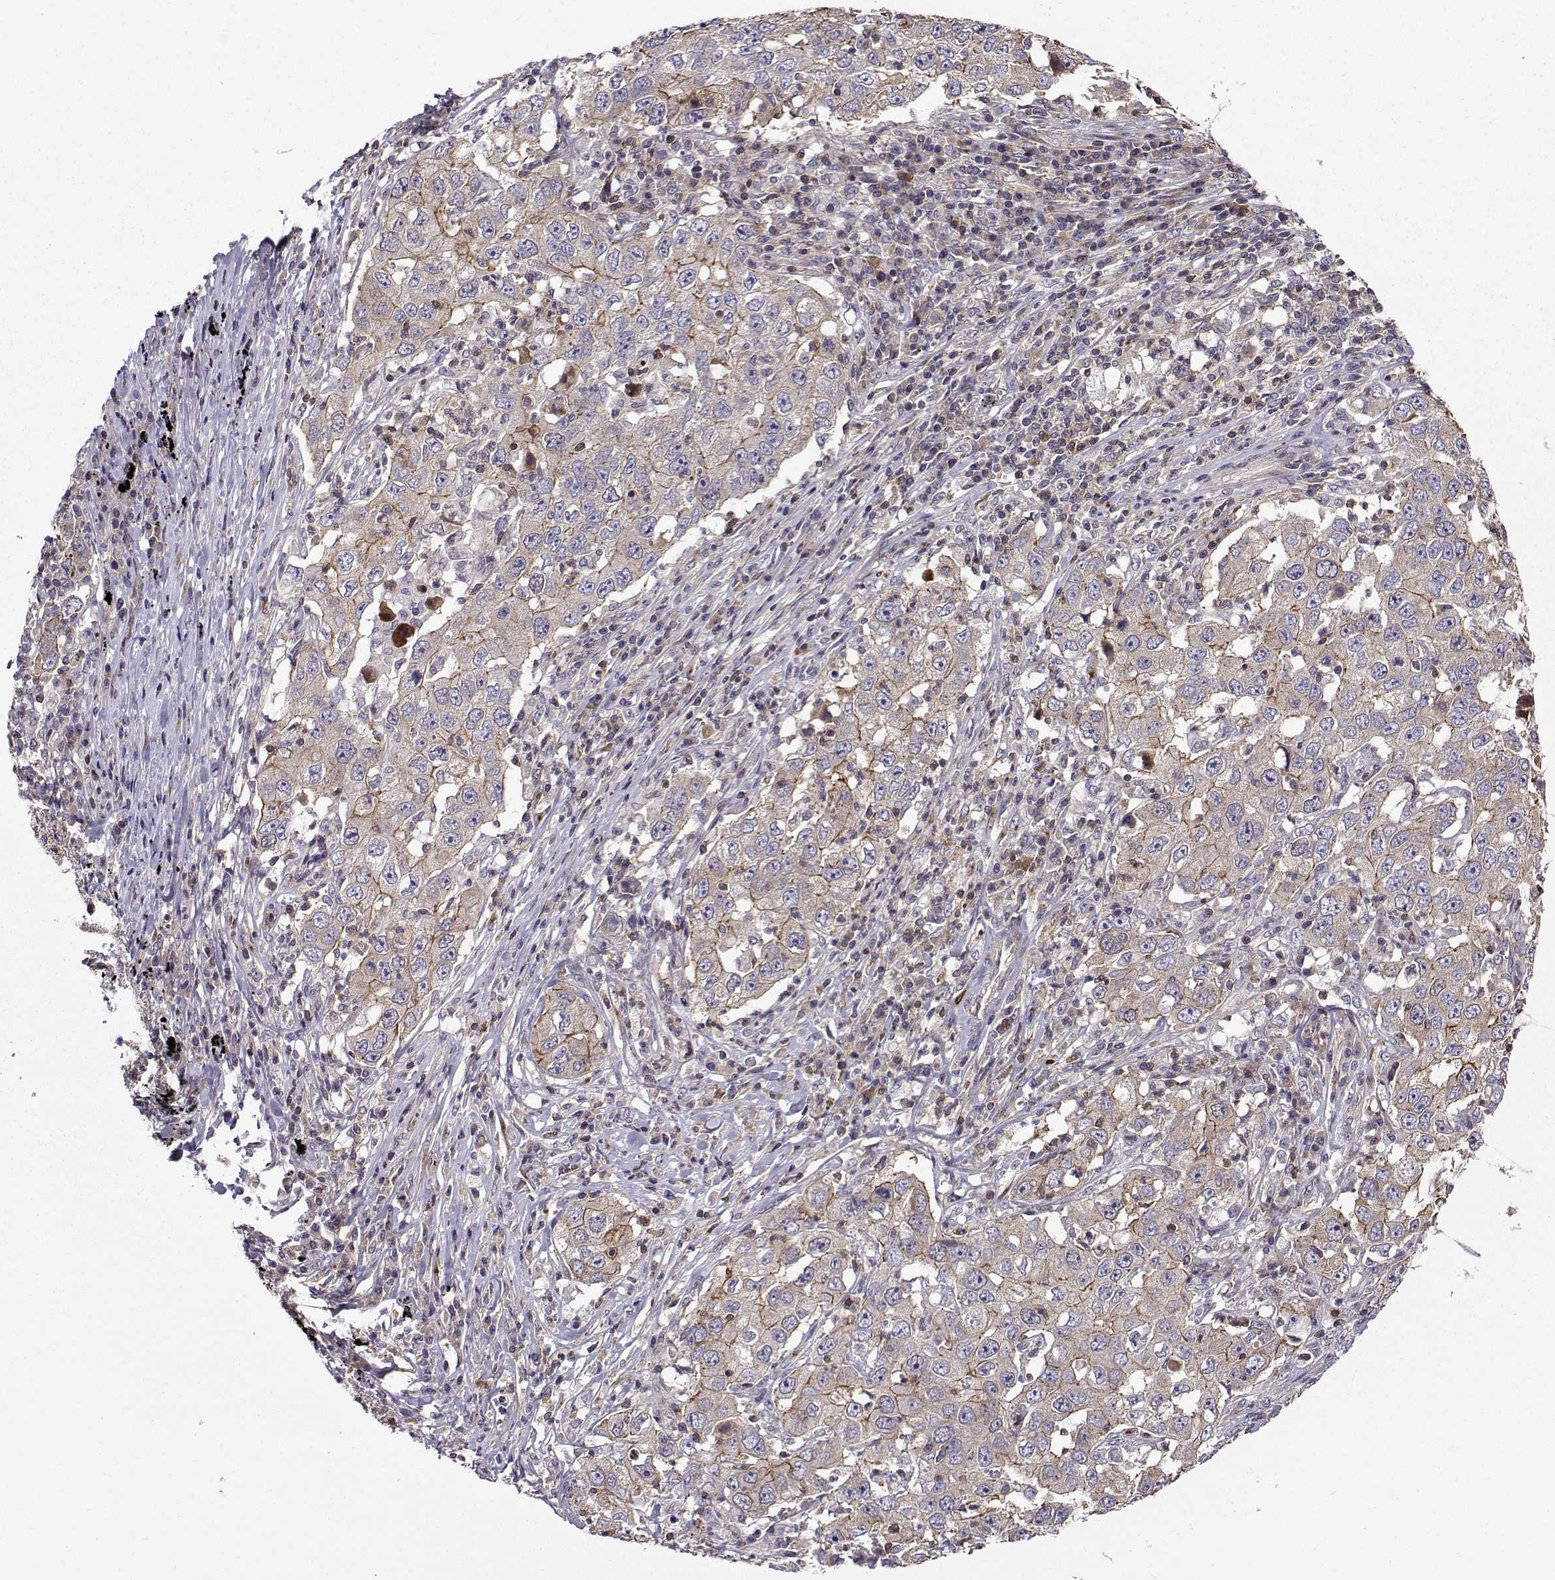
{"staining": {"intensity": "strong", "quantity": "<25%", "location": "cytoplasmic/membranous"}, "tissue": "lung cancer", "cell_type": "Tumor cells", "image_type": "cancer", "snomed": [{"axis": "morphology", "description": "Adenocarcinoma, NOS"}, {"axis": "topography", "description": "Lung"}], "caption": "Protein expression analysis of lung cancer reveals strong cytoplasmic/membranous staining in about <25% of tumor cells. Using DAB (3,3'-diaminobenzidine) (brown) and hematoxylin (blue) stains, captured at high magnification using brightfield microscopy.", "gene": "ITGB8", "patient": {"sex": "male", "age": 73}}